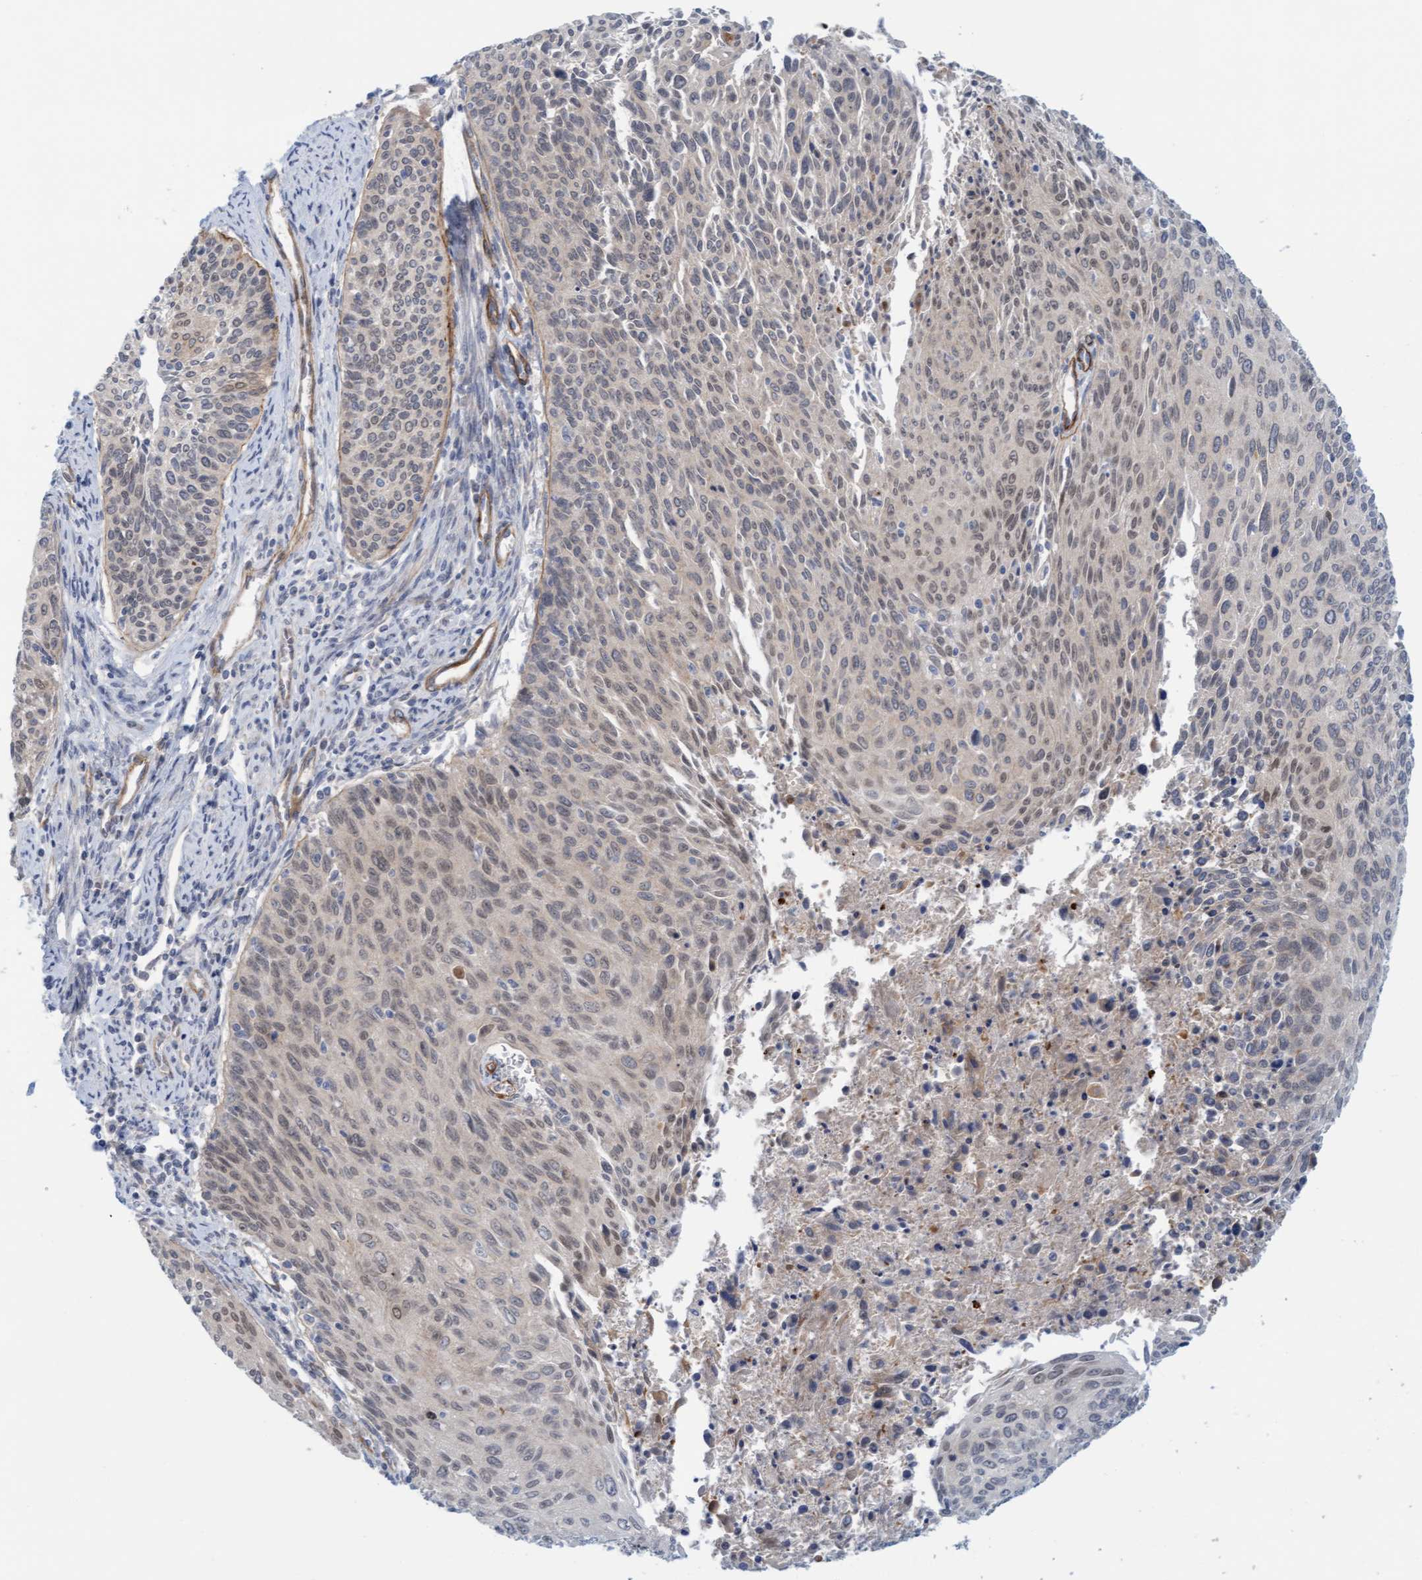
{"staining": {"intensity": "weak", "quantity": "25%-75%", "location": "cytoplasmic/membranous,nuclear"}, "tissue": "cervical cancer", "cell_type": "Tumor cells", "image_type": "cancer", "snomed": [{"axis": "morphology", "description": "Squamous cell carcinoma, NOS"}, {"axis": "topography", "description": "Cervix"}], "caption": "This is a histology image of immunohistochemistry (IHC) staining of cervical squamous cell carcinoma, which shows weak staining in the cytoplasmic/membranous and nuclear of tumor cells.", "gene": "TSTD2", "patient": {"sex": "female", "age": 55}}